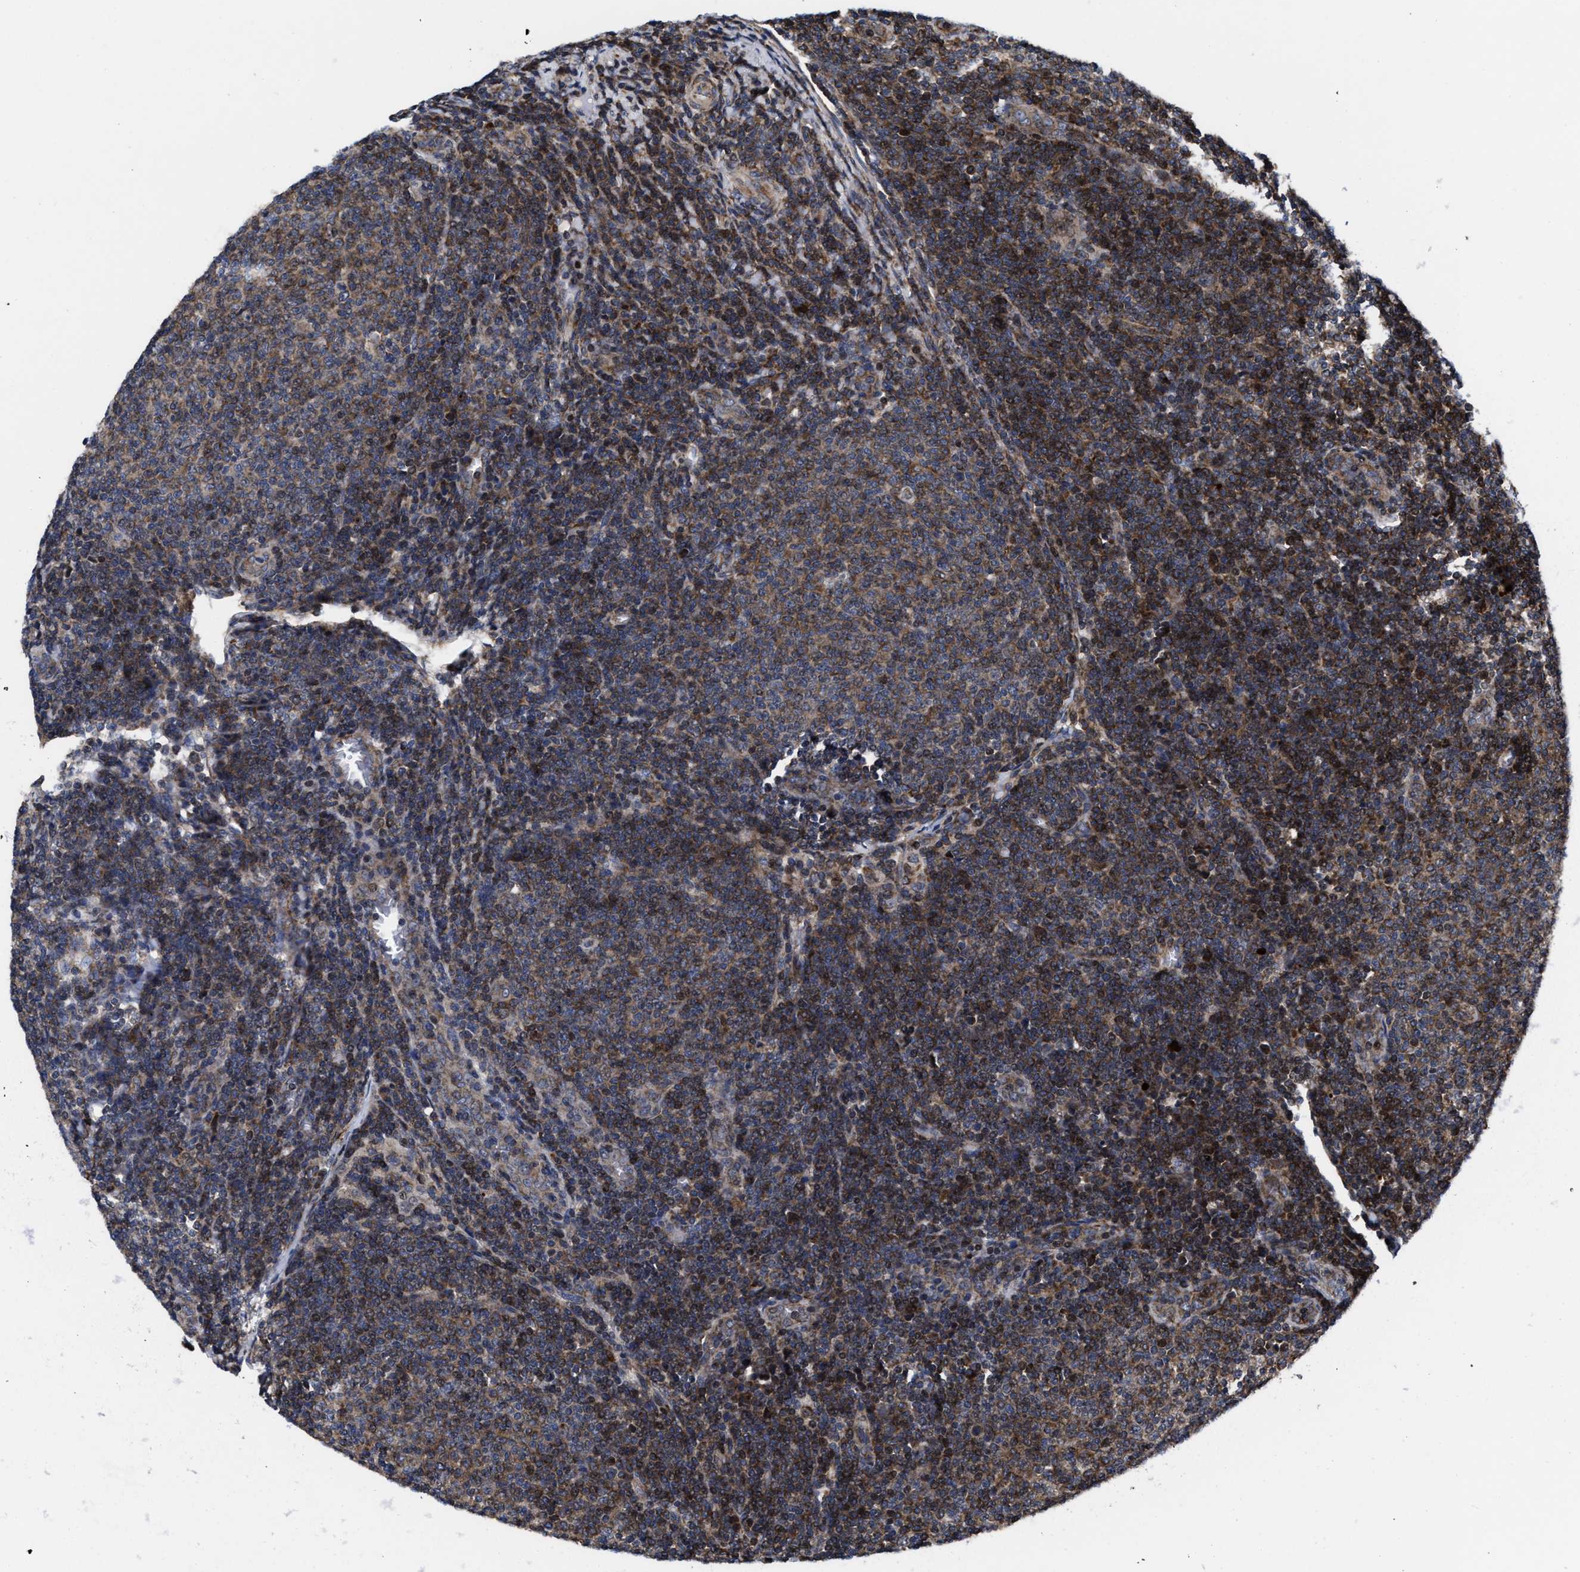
{"staining": {"intensity": "weak", "quantity": ">75%", "location": "cytoplasmic/membranous"}, "tissue": "lymphoma", "cell_type": "Tumor cells", "image_type": "cancer", "snomed": [{"axis": "morphology", "description": "Malignant lymphoma, non-Hodgkin's type, Low grade"}, {"axis": "topography", "description": "Lymph node"}], "caption": "IHC photomicrograph of lymphoma stained for a protein (brown), which demonstrates low levels of weak cytoplasmic/membranous expression in about >75% of tumor cells.", "gene": "MRPL50", "patient": {"sex": "male", "age": 66}}